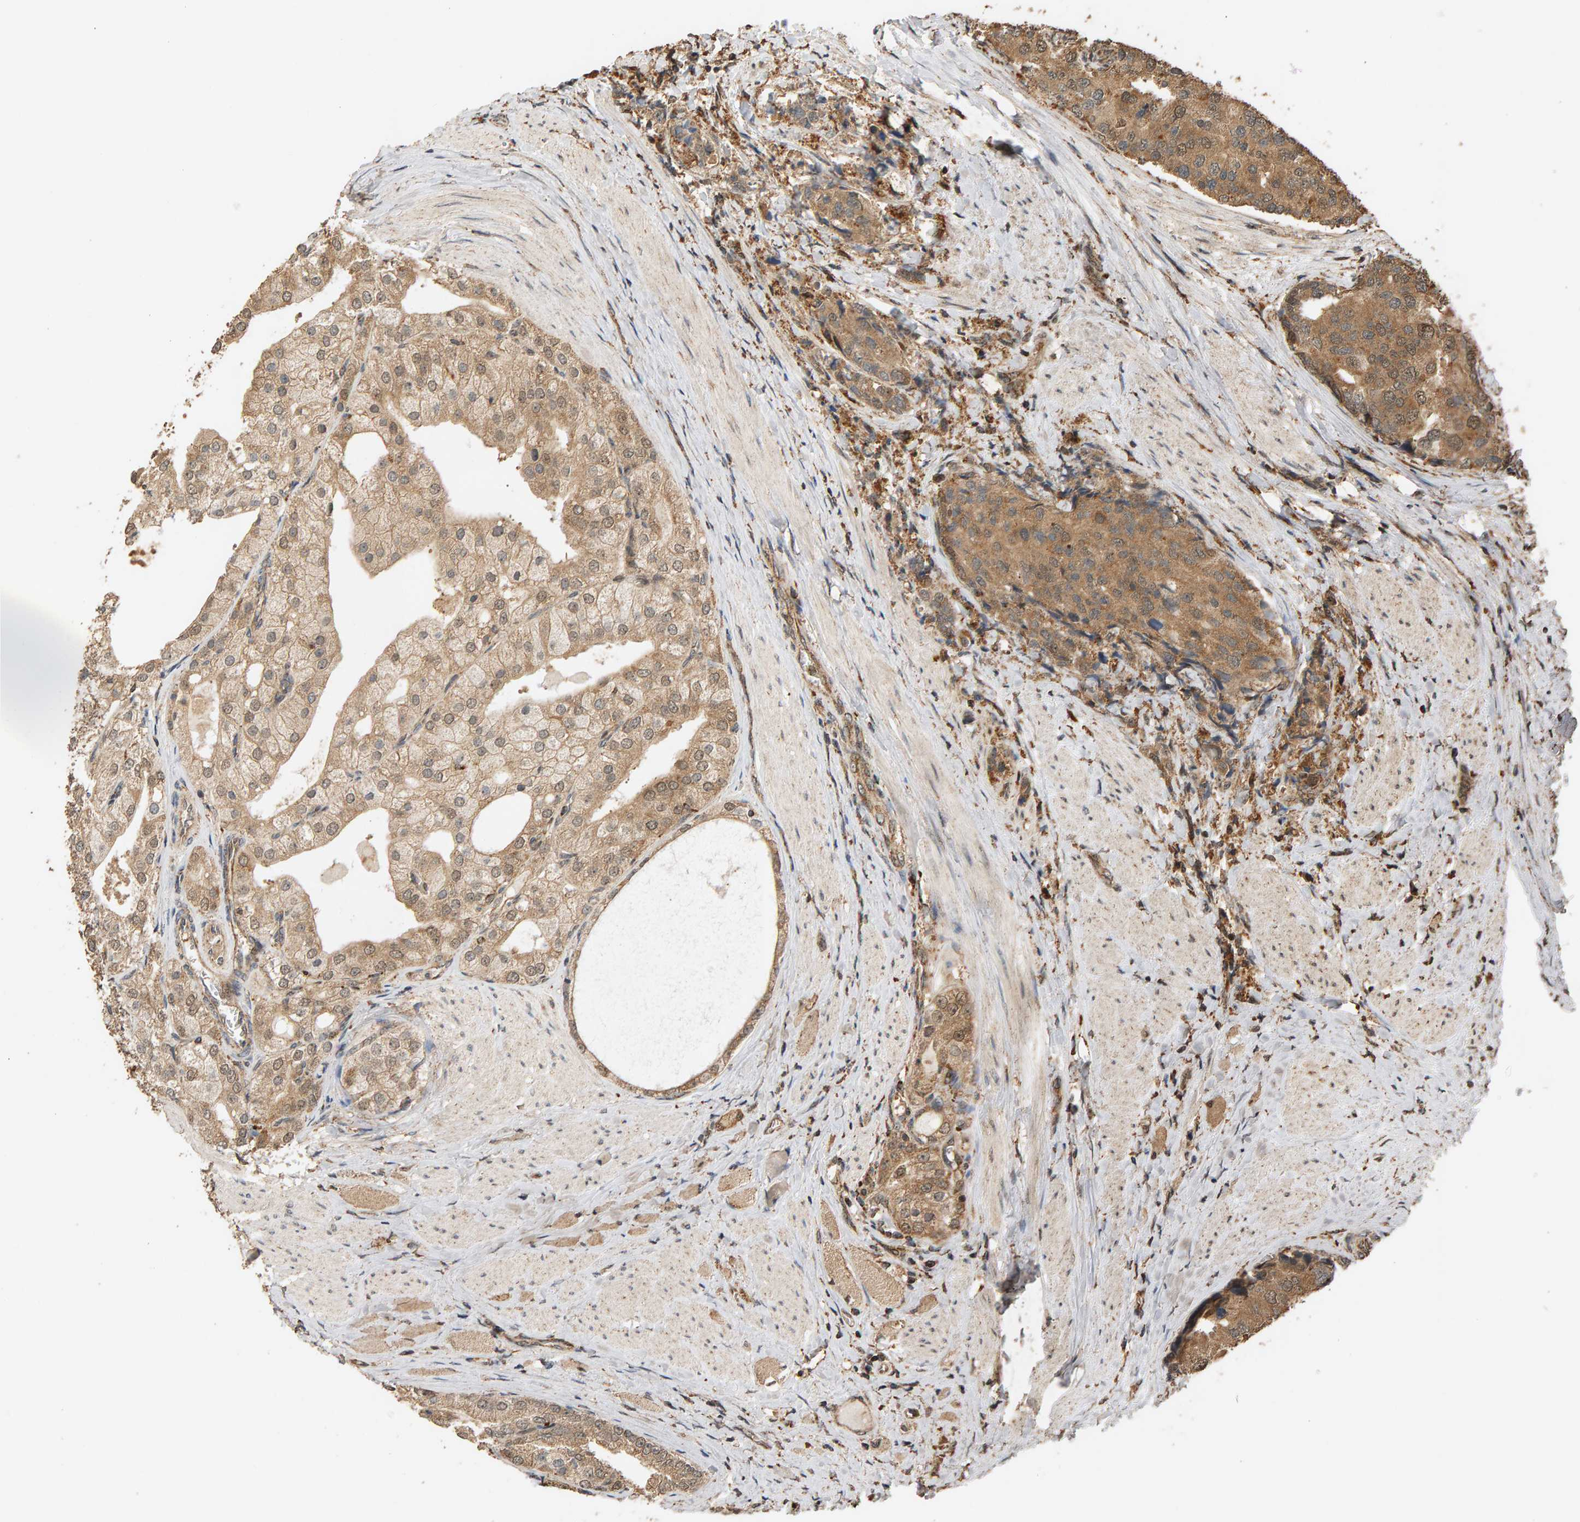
{"staining": {"intensity": "moderate", "quantity": ">75%", "location": "cytoplasmic/membranous,nuclear"}, "tissue": "prostate cancer", "cell_type": "Tumor cells", "image_type": "cancer", "snomed": [{"axis": "morphology", "description": "Adenocarcinoma, High grade"}, {"axis": "topography", "description": "Prostate"}], "caption": "Immunohistochemistry (IHC) of prostate cancer exhibits medium levels of moderate cytoplasmic/membranous and nuclear staining in approximately >75% of tumor cells.", "gene": "GSTK1", "patient": {"sex": "male", "age": 50}}